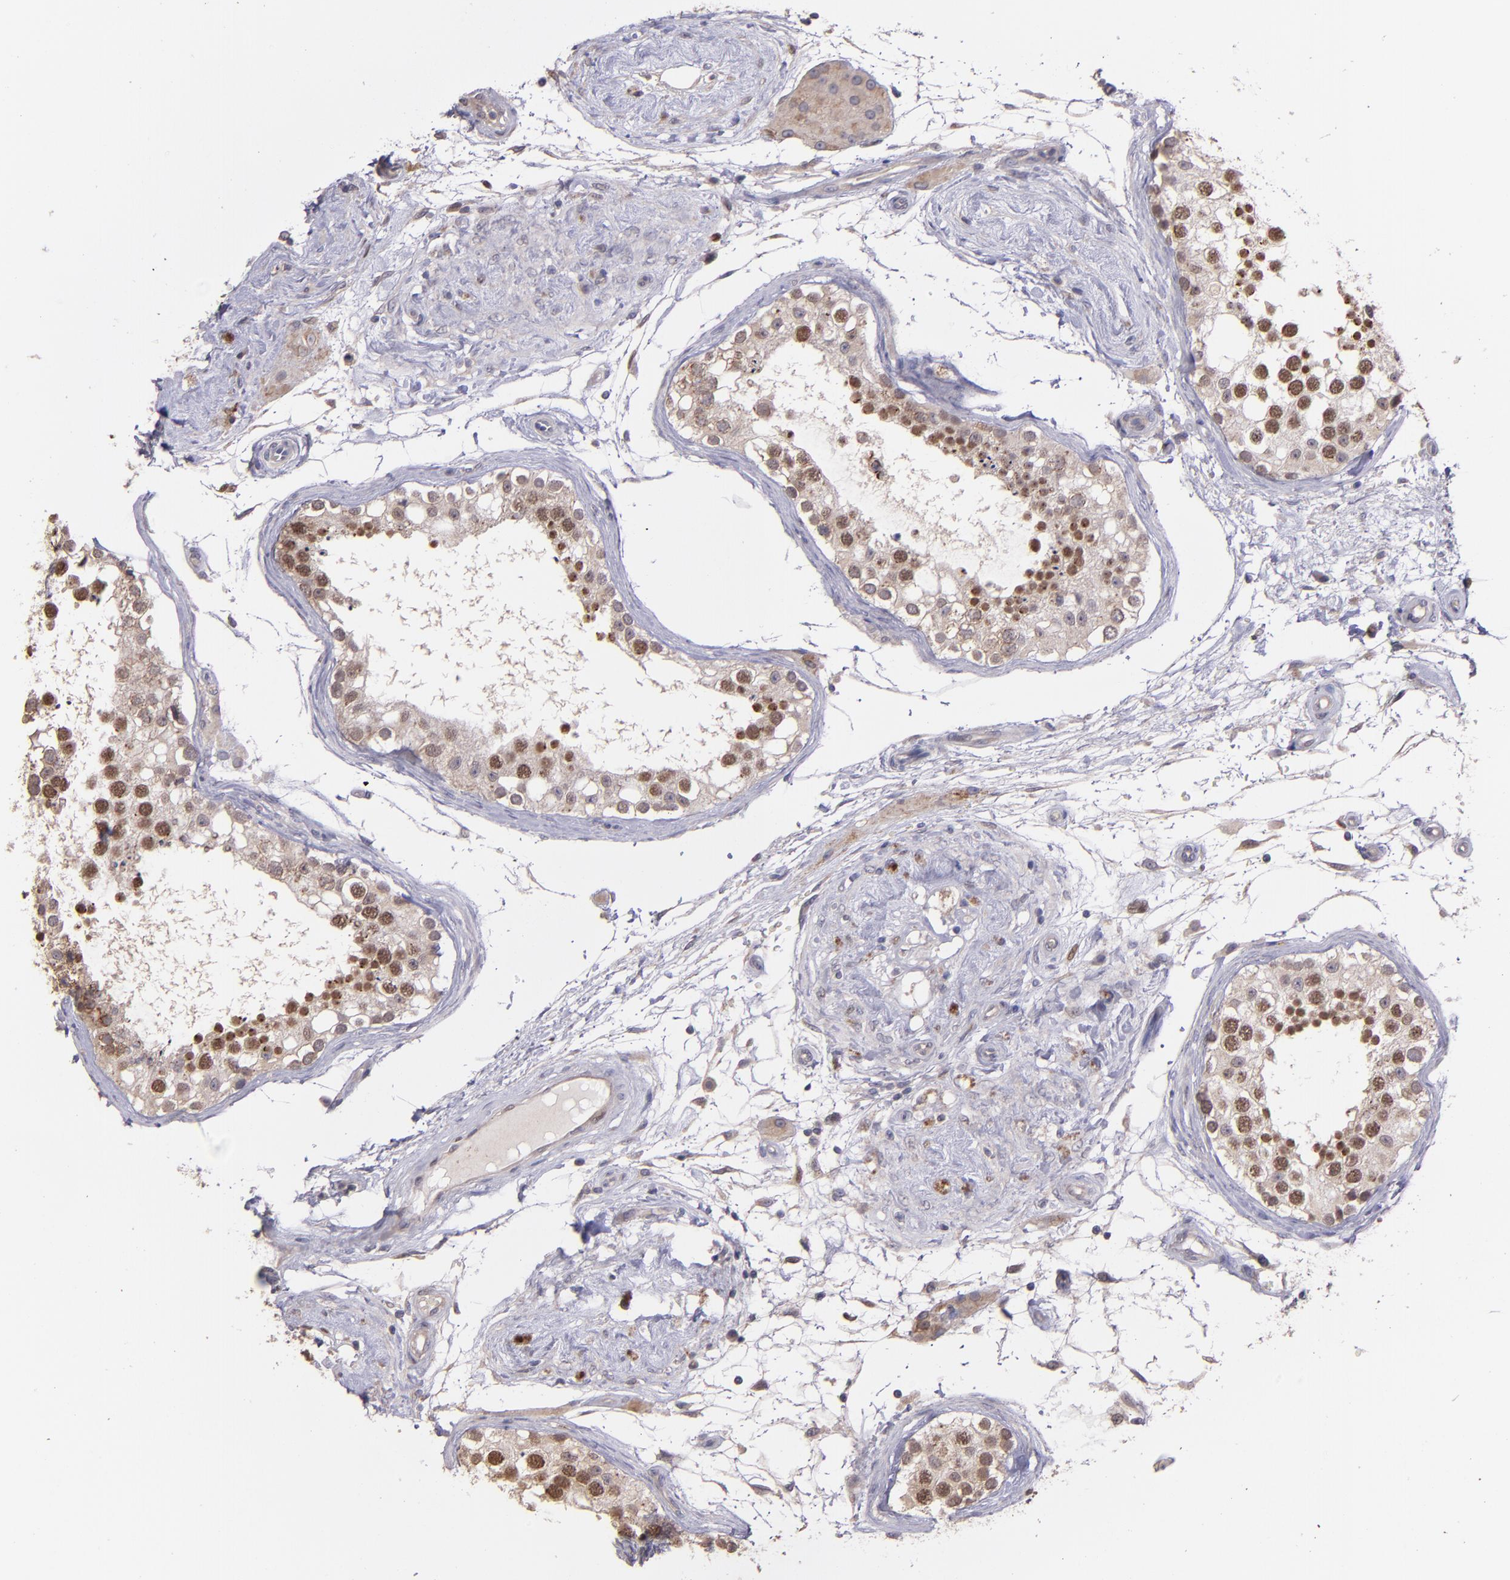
{"staining": {"intensity": "strong", "quantity": ">75%", "location": "cytoplasmic/membranous,nuclear"}, "tissue": "testis", "cell_type": "Cells in seminiferous ducts", "image_type": "normal", "snomed": [{"axis": "morphology", "description": "Normal tissue, NOS"}, {"axis": "topography", "description": "Testis"}], "caption": "Immunohistochemistry (IHC) image of benign human testis stained for a protein (brown), which demonstrates high levels of strong cytoplasmic/membranous,nuclear positivity in about >75% of cells in seminiferous ducts.", "gene": "NUP62CL", "patient": {"sex": "male", "age": 68}}